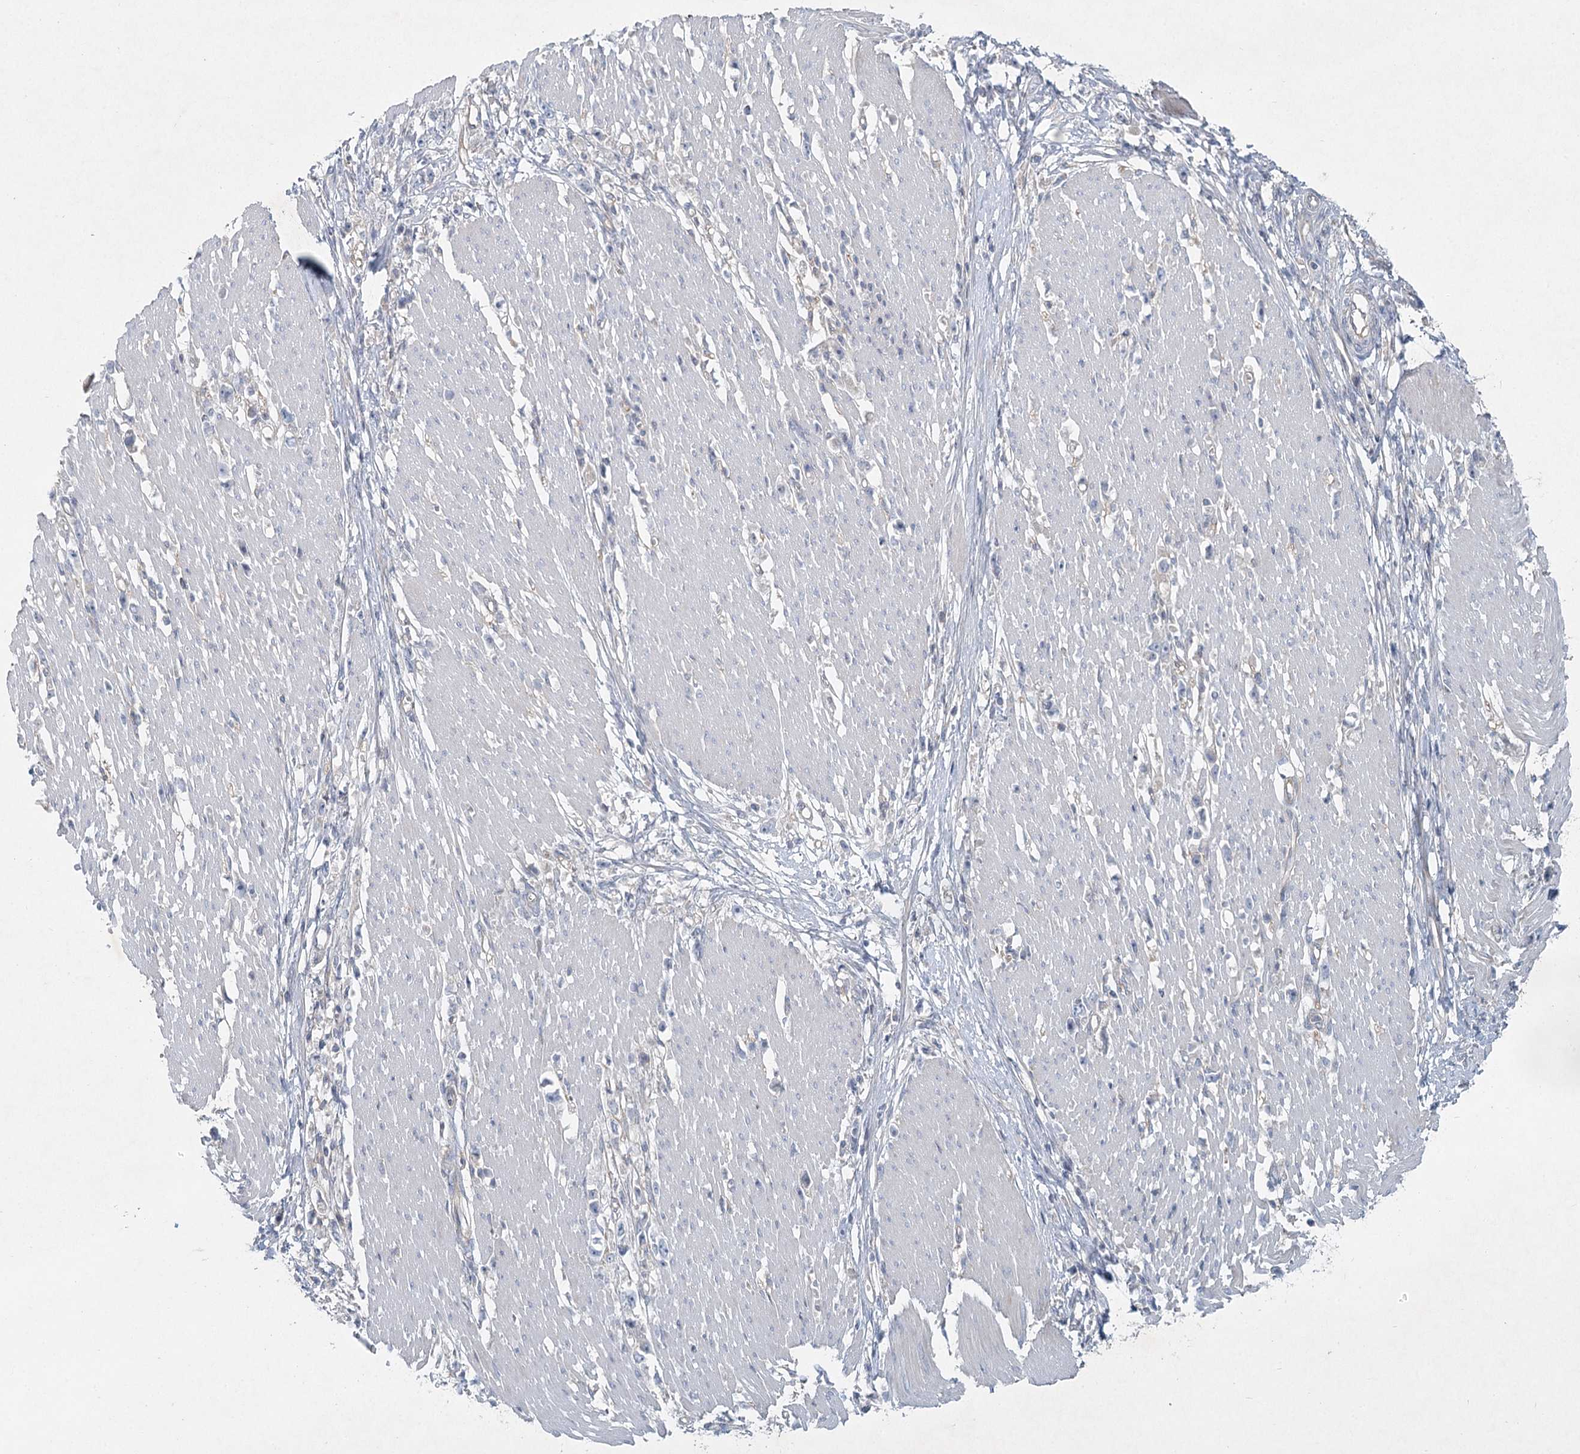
{"staining": {"intensity": "negative", "quantity": "none", "location": "none"}, "tissue": "stomach cancer", "cell_type": "Tumor cells", "image_type": "cancer", "snomed": [{"axis": "morphology", "description": "Adenocarcinoma, NOS"}, {"axis": "topography", "description": "Stomach"}], "caption": "Tumor cells are negative for protein expression in human stomach cancer (adenocarcinoma).", "gene": "DNMBP", "patient": {"sex": "female", "age": 59}}